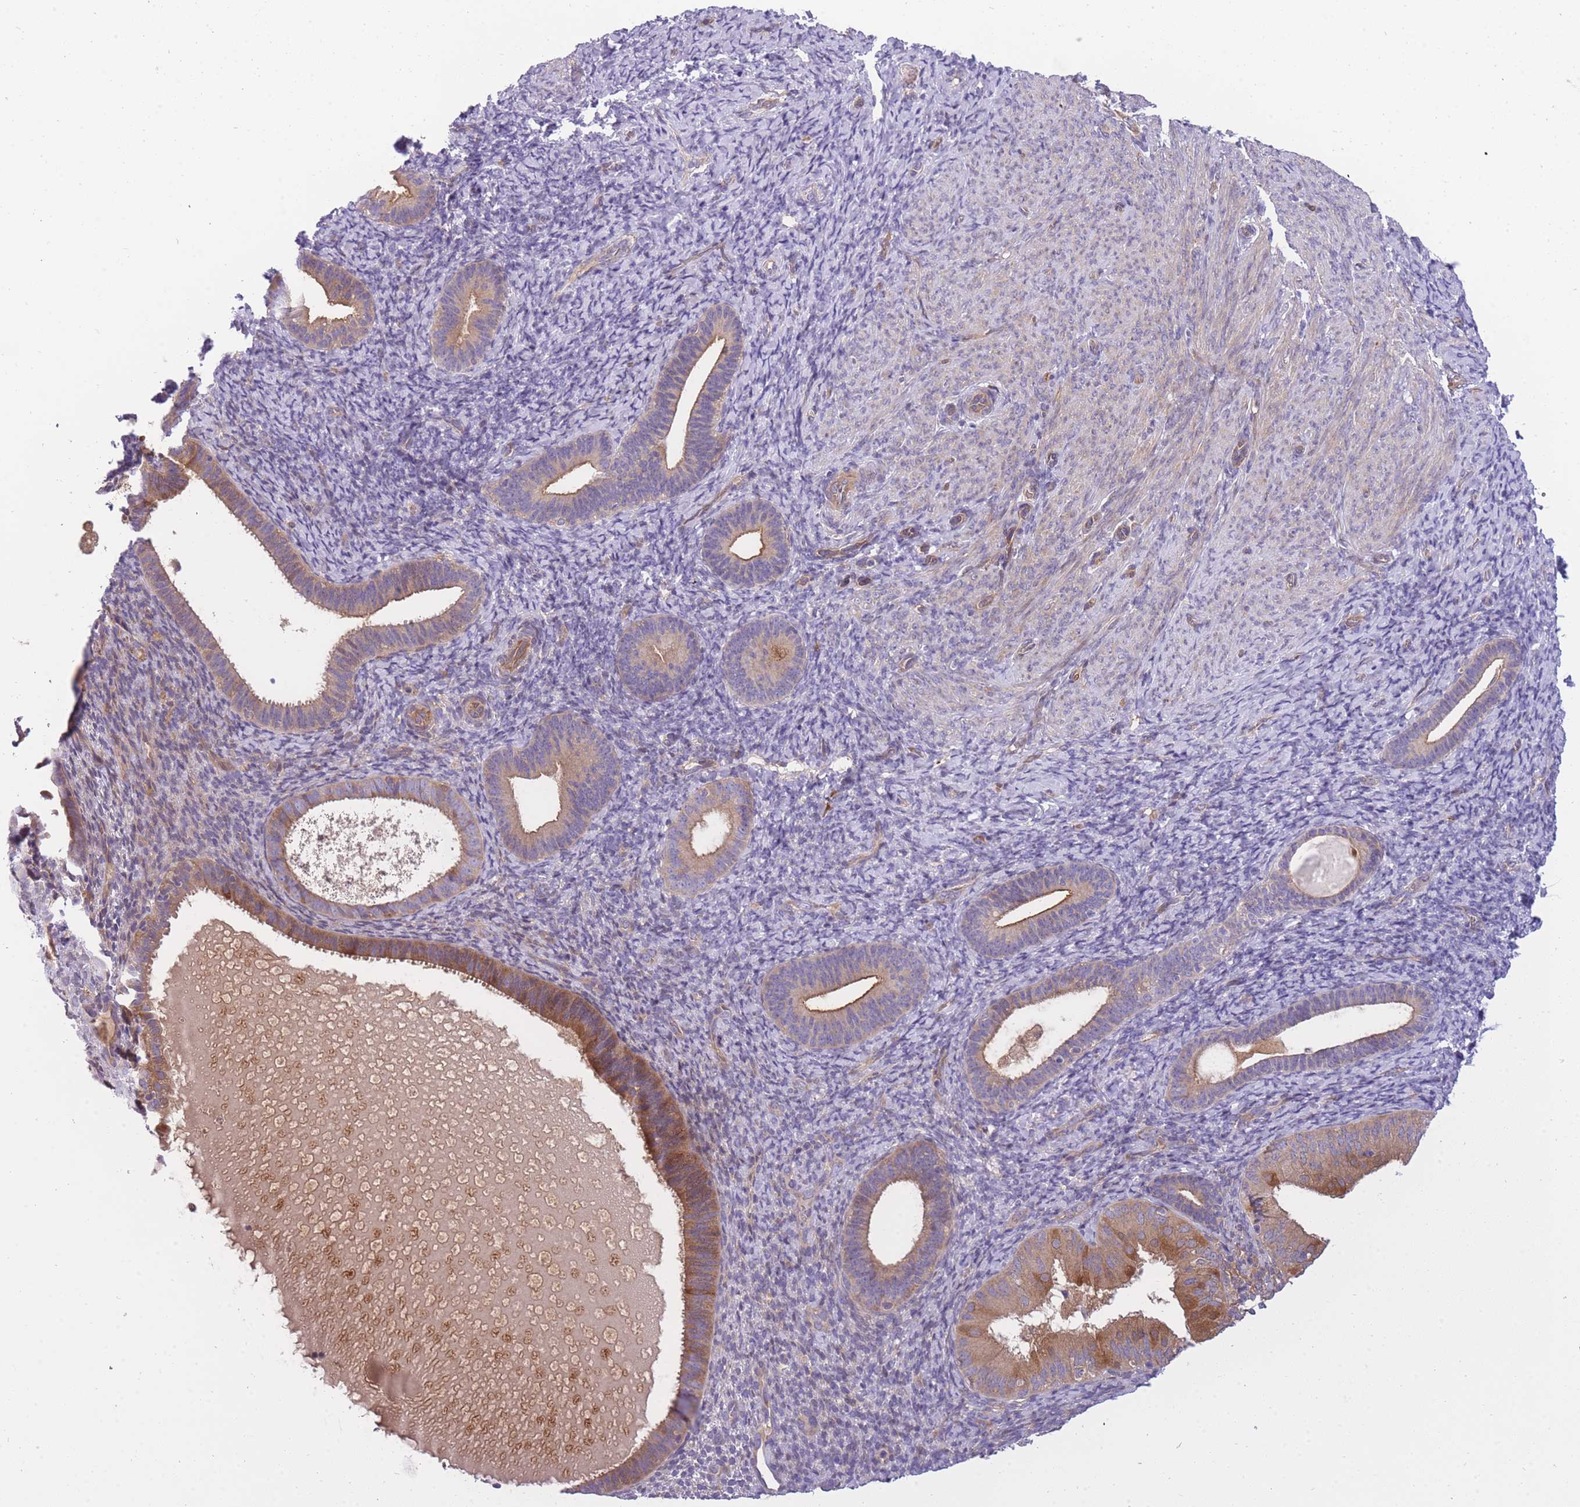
{"staining": {"intensity": "negative", "quantity": "none", "location": "none"}, "tissue": "endometrium", "cell_type": "Cells in endometrial stroma", "image_type": "normal", "snomed": [{"axis": "morphology", "description": "Normal tissue, NOS"}, {"axis": "topography", "description": "Endometrium"}], "caption": "Normal endometrium was stained to show a protein in brown. There is no significant staining in cells in endometrial stroma. The staining is performed using DAB brown chromogen with nuclei counter-stained in using hematoxylin.", "gene": "CRYGN", "patient": {"sex": "female", "age": 65}}